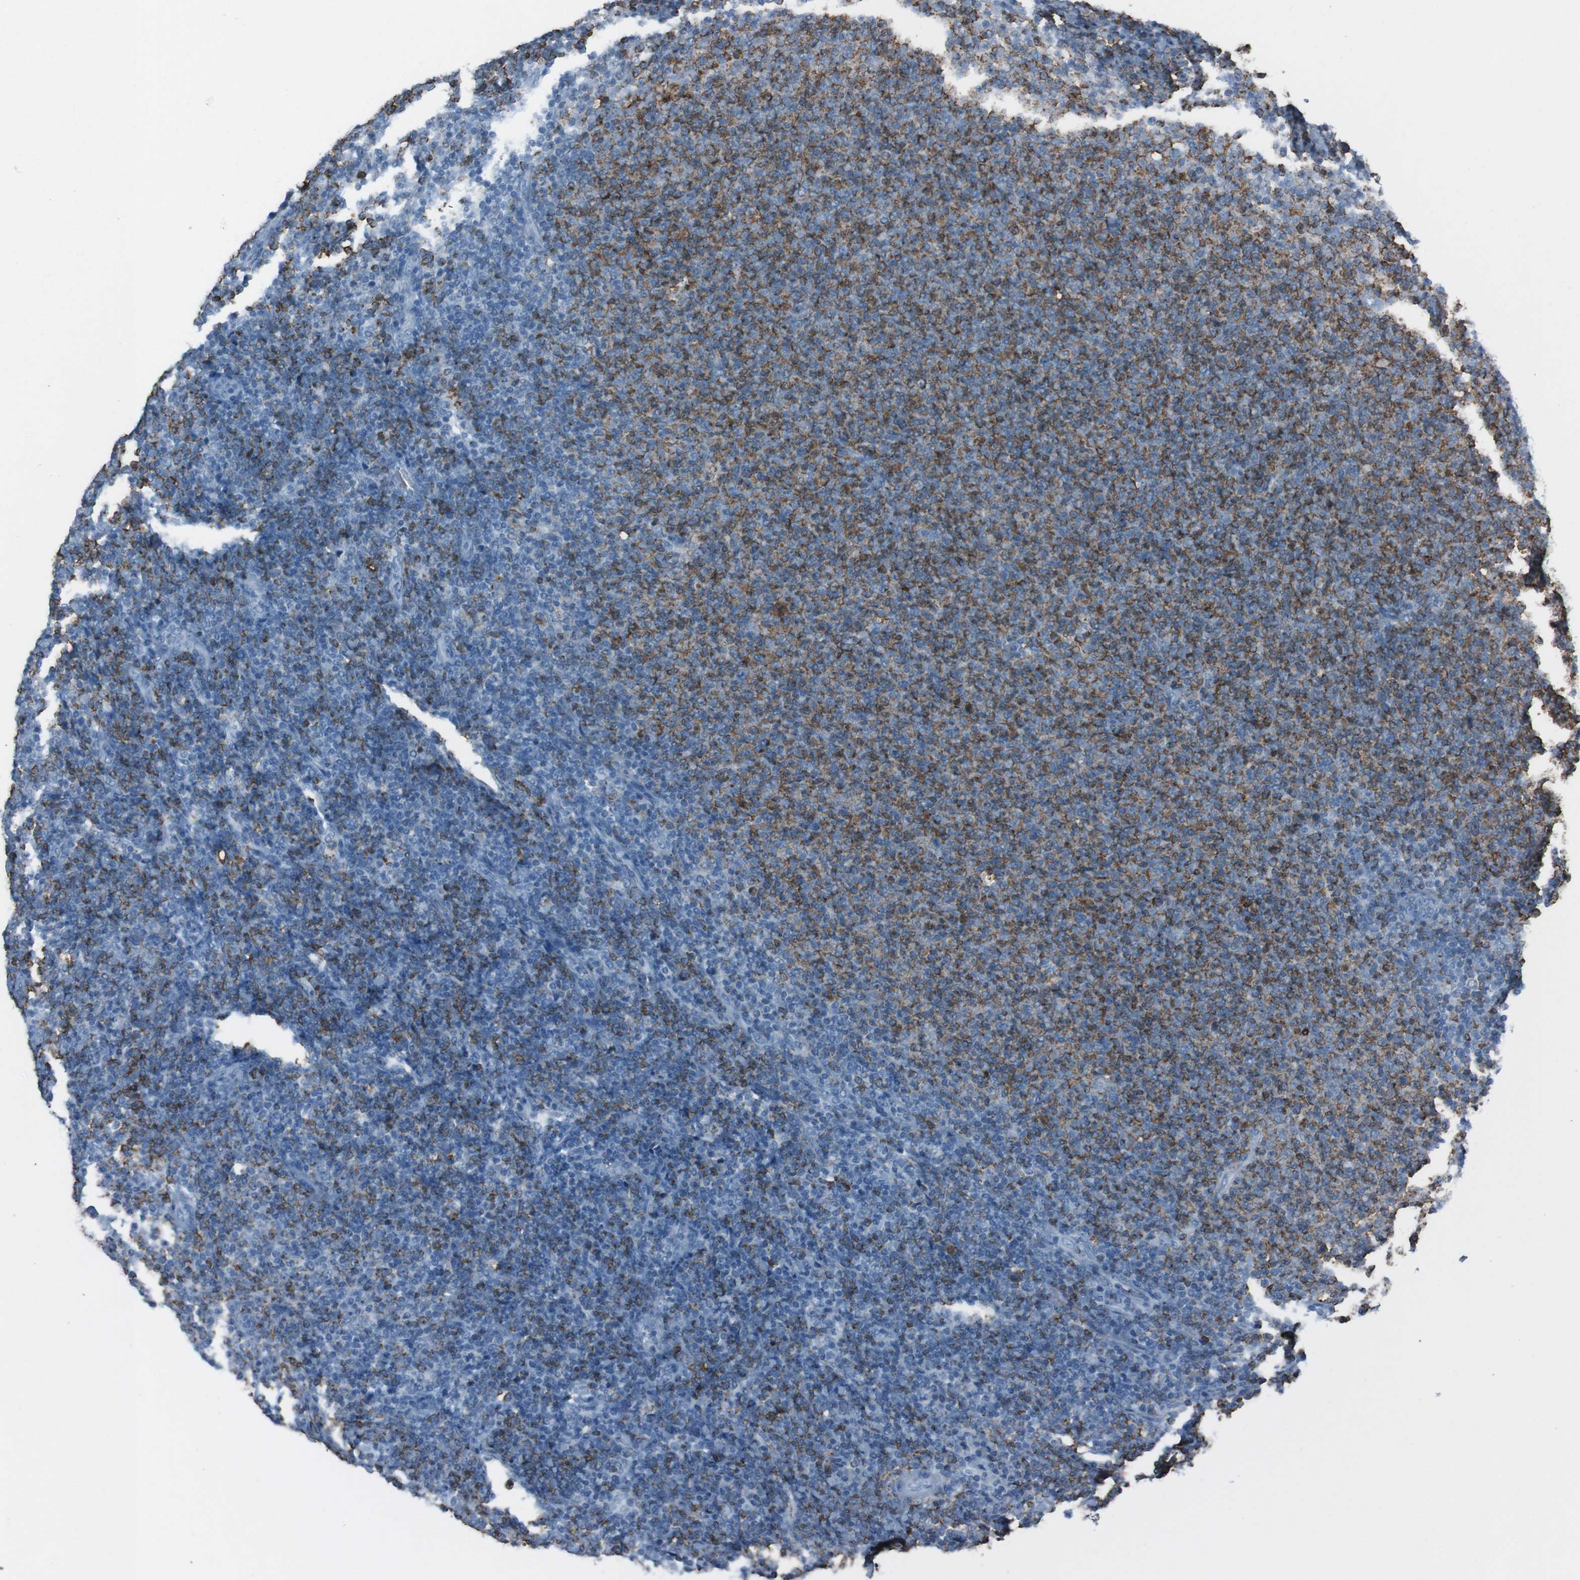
{"staining": {"intensity": "moderate", "quantity": "25%-75%", "location": "cytoplasmic/membranous"}, "tissue": "lymphoma", "cell_type": "Tumor cells", "image_type": "cancer", "snomed": [{"axis": "morphology", "description": "Malignant lymphoma, non-Hodgkin's type, Low grade"}, {"axis": "topography", "description": "Lymph node"}], "caption": "A medium amount of moderate cytoplasmic/membranous expression is present in approximately 25%-75% of tumor cells in malignant lymphoma, non-Hodgkin's type (low-grade) tissue.", "gene": "ST6GAL1", "patient": {"sex": "male", "age": 66}}